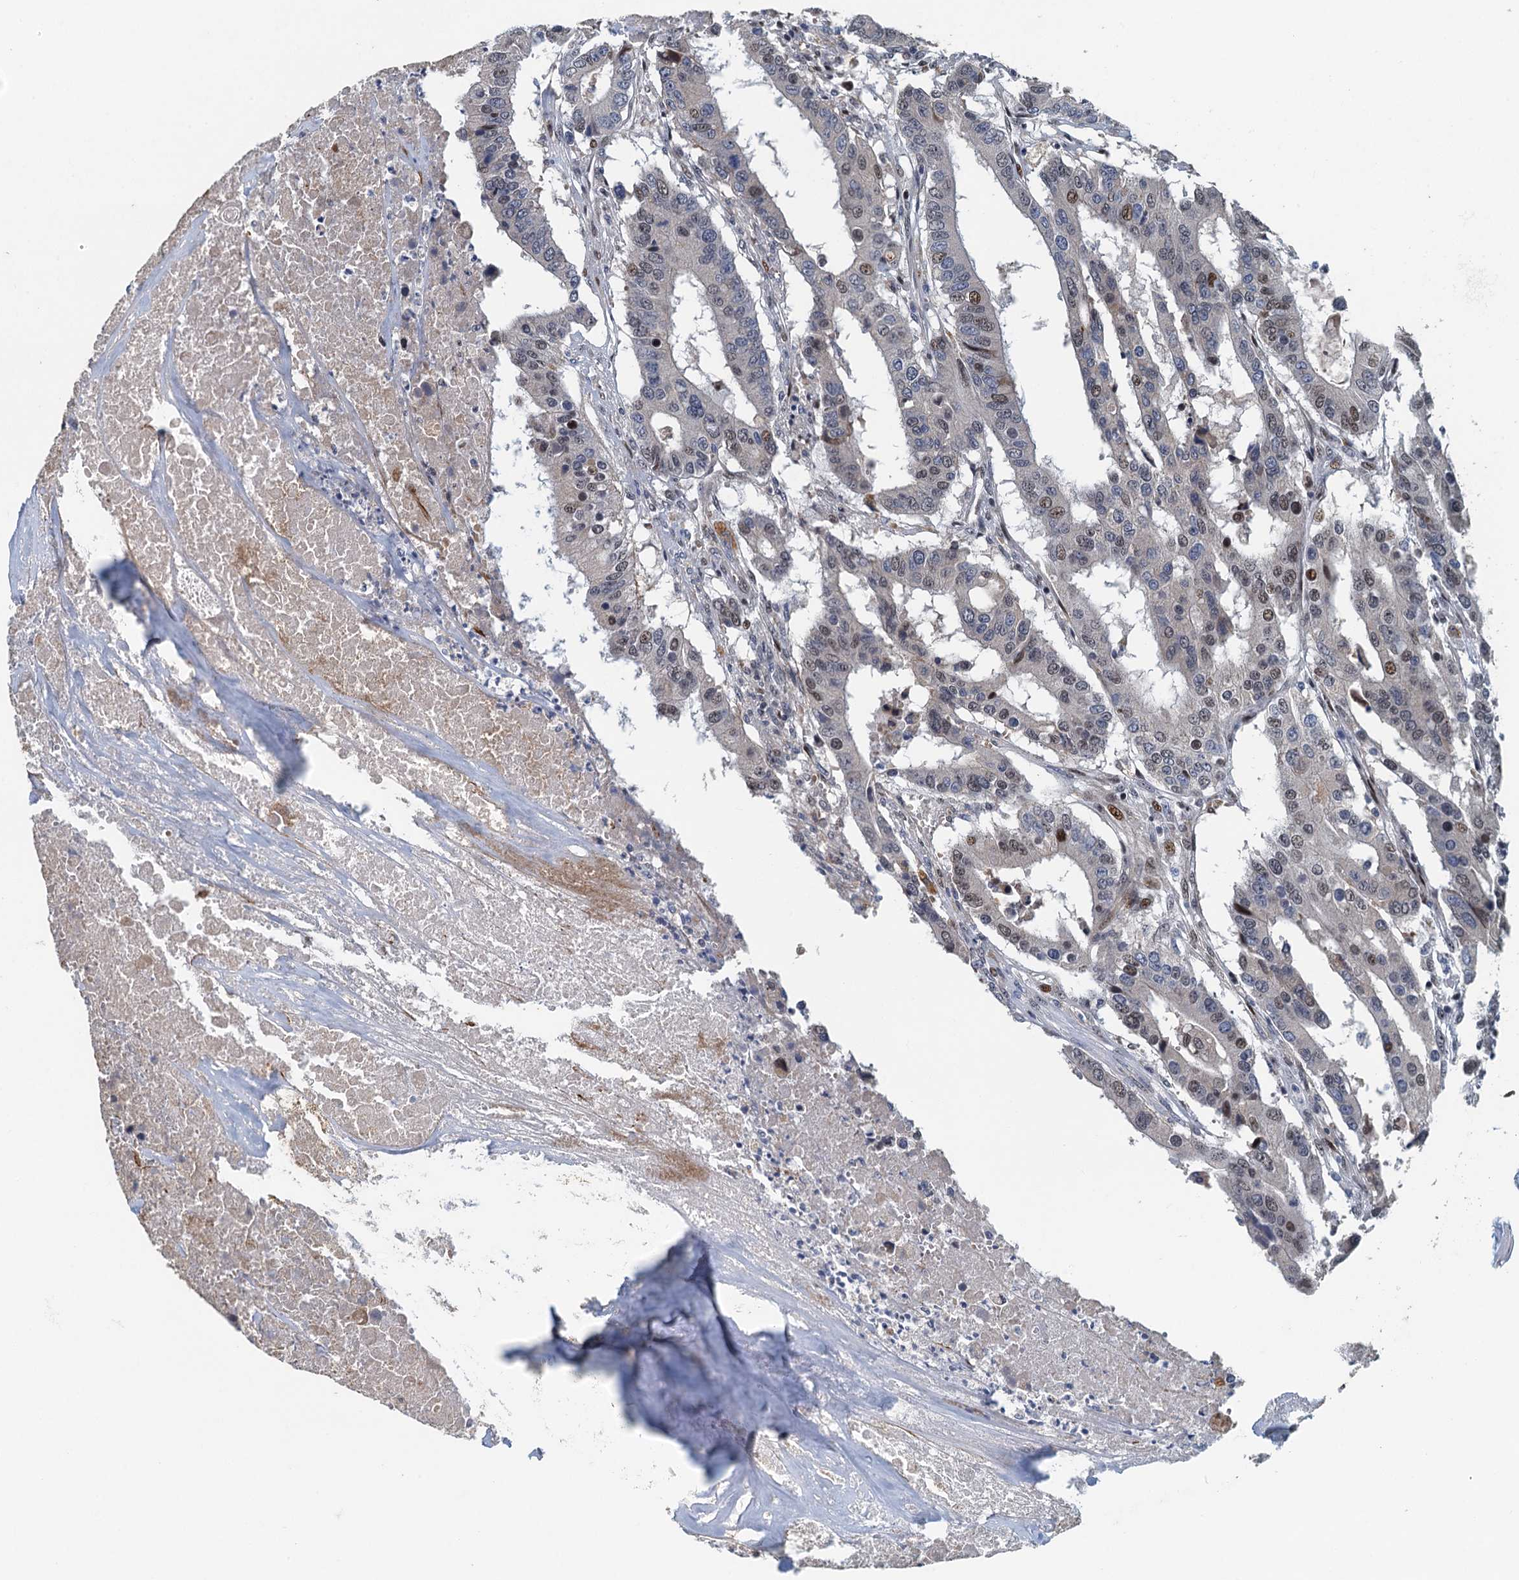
{"staining": {"intensity": "moderate", "quantity": "<25%", "location": "nuclear"}, "tissue": "colorectal cancer", "cell_type": "Tumor cells", "image_type": "cancer", "snomed": [{"axis": "morphology", "description": "Adenocarcinoma, NOS"}, {"axis": "topography", "description": "Colon"}], "caption": "Moderate nuclear staining is identified in approximately <25% of tumor cells in adenocarcinoma (colorectal). Using DAB (brown) and hematoxylin (blue) stains, captured at high magnification using brightfield microscopy.", "gene": "AGRN", "patient": {"sex": "male", "age": 77}}